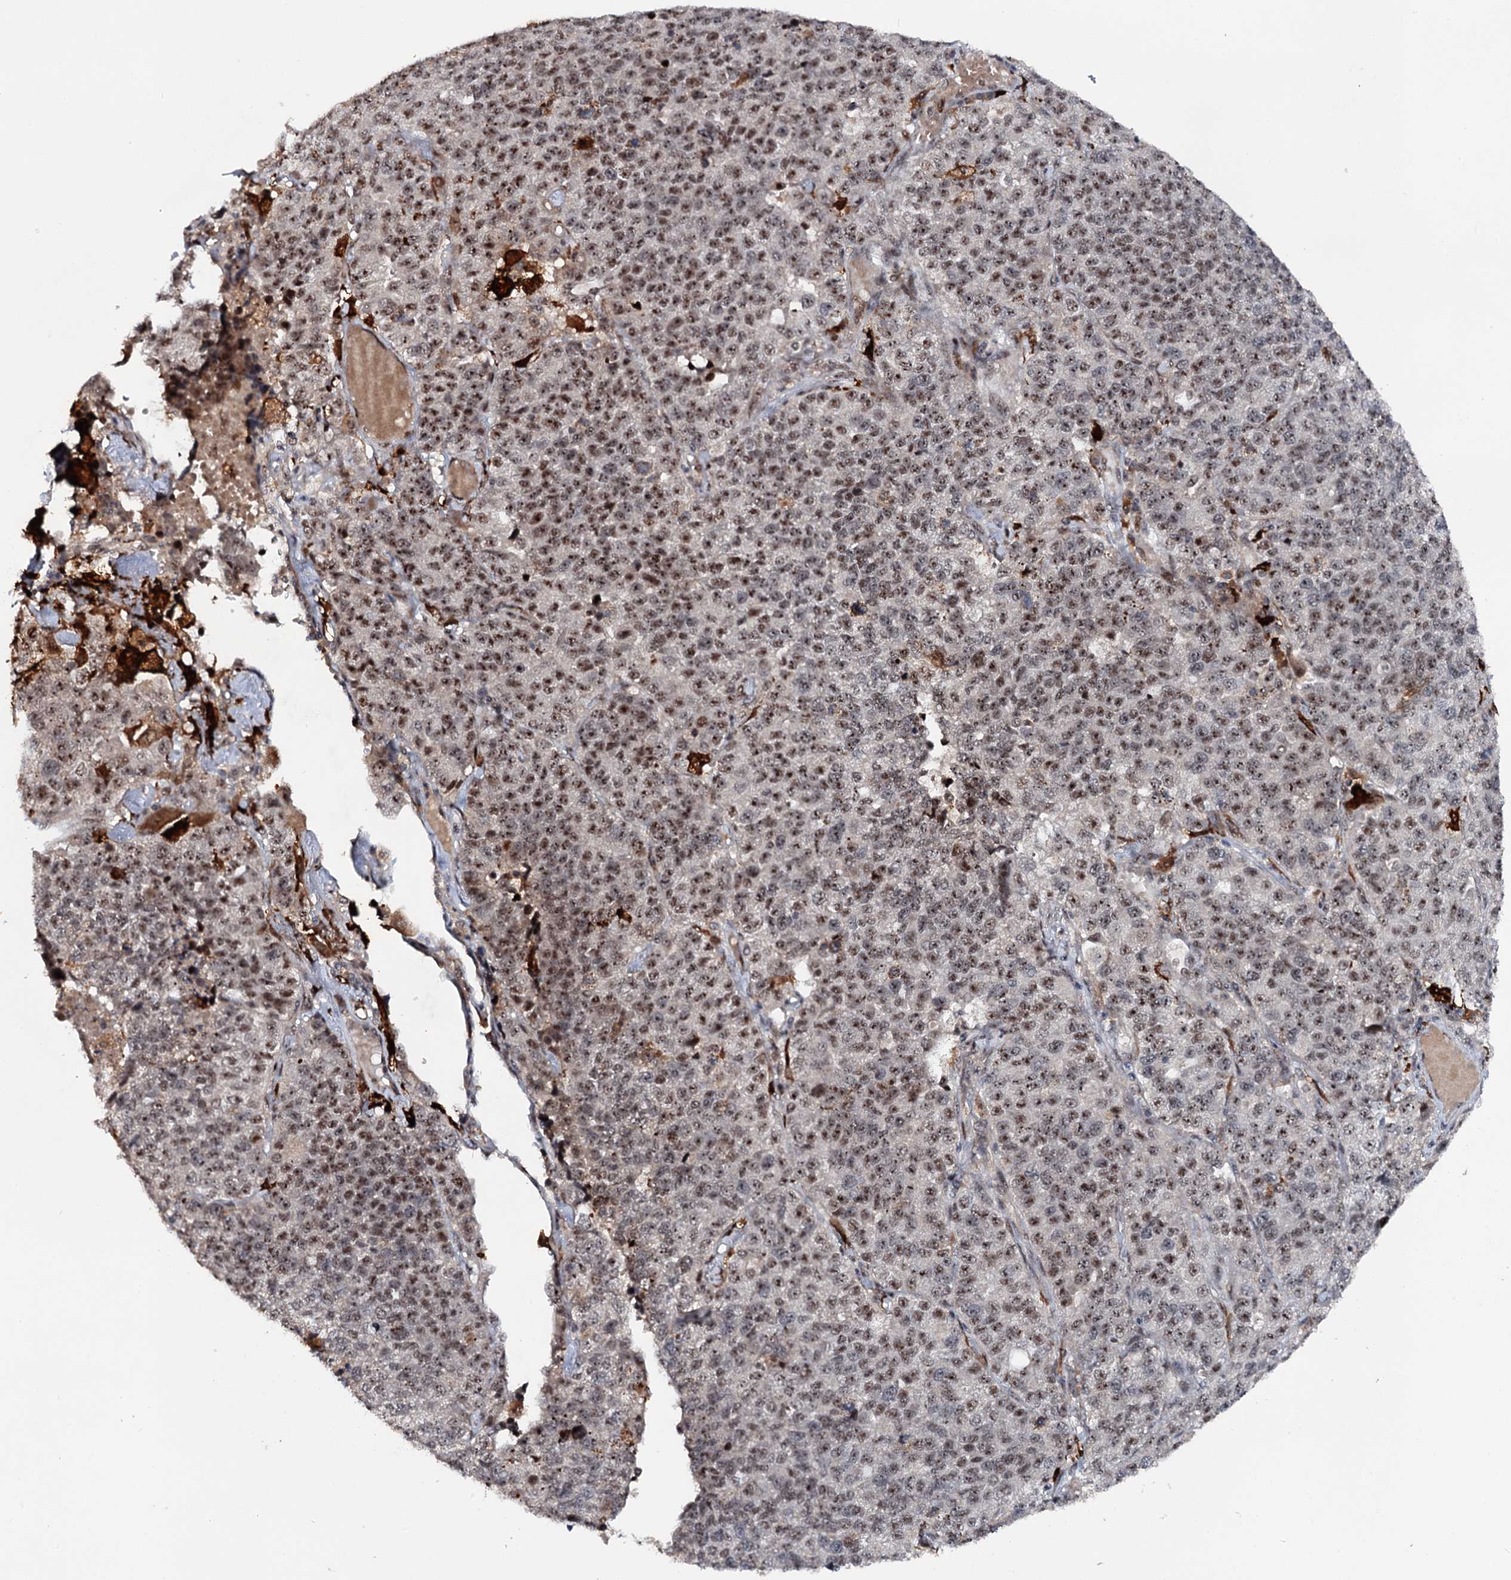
{"staining": {"intensity": "moderate", "quantity": ">75%", "location": "nuclear"}, "tissue": "lung cancer", "cell_type": "Tumor cells", "image_type": "cancer", "snomed": [{"axis": "morphology", "description": "Adenocarcinoma, NOS"}, {"axis": "topography", "description": "Lung"}], "caption": "Lung cancer was stained to show a protein in brown. There is medium levels of moderate nuclear expression in about >75% of tumor cells.", "gene": "BUD13", "patient": {"sex": "male", "age": 49}}